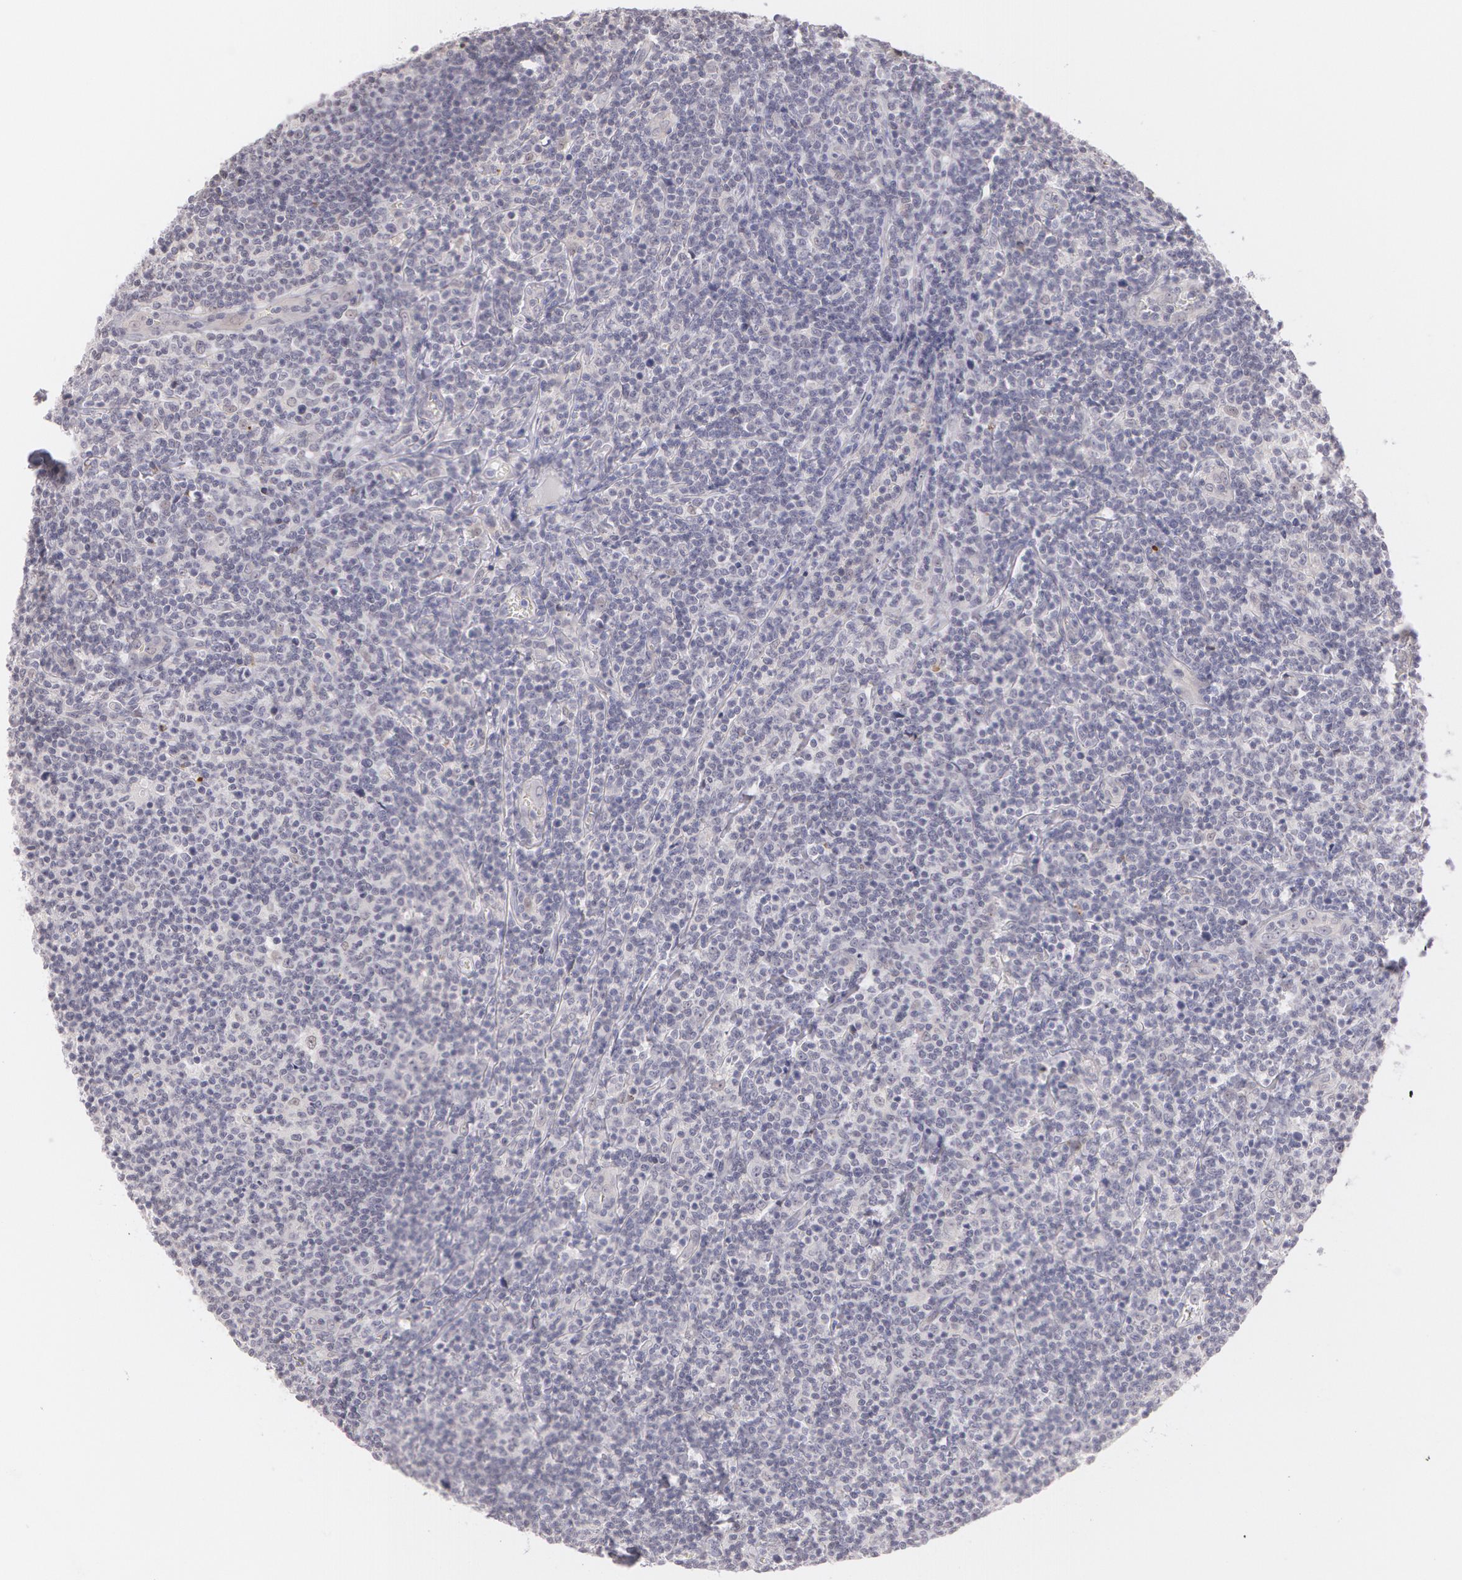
{"staining": {"intensity": "negative", "quantity": "none", "location": "none"}, "tissue": "lymphoma", "cell_type": "Tumor cells", "image_type": "cancer", "snomed": [{"axis": "morphology", "description": "Malignant lymphoma, non-Hodgkin's type, Low grade"}, {"axis": "topography", "description": "Lymph node"}], "caption": "DAB immunohistochemical staining of human low-grade malignant lymphoma, non-Hodgkin's type reveals no significant positivity in tumor cells. (DAB (3,3'-diaminobenzidine) immunohistochemistry (IHC) visualized using brightfield microscopy, high magnification).", "gene": "LBP", "patient": {"sex": "male", "age": 74}}